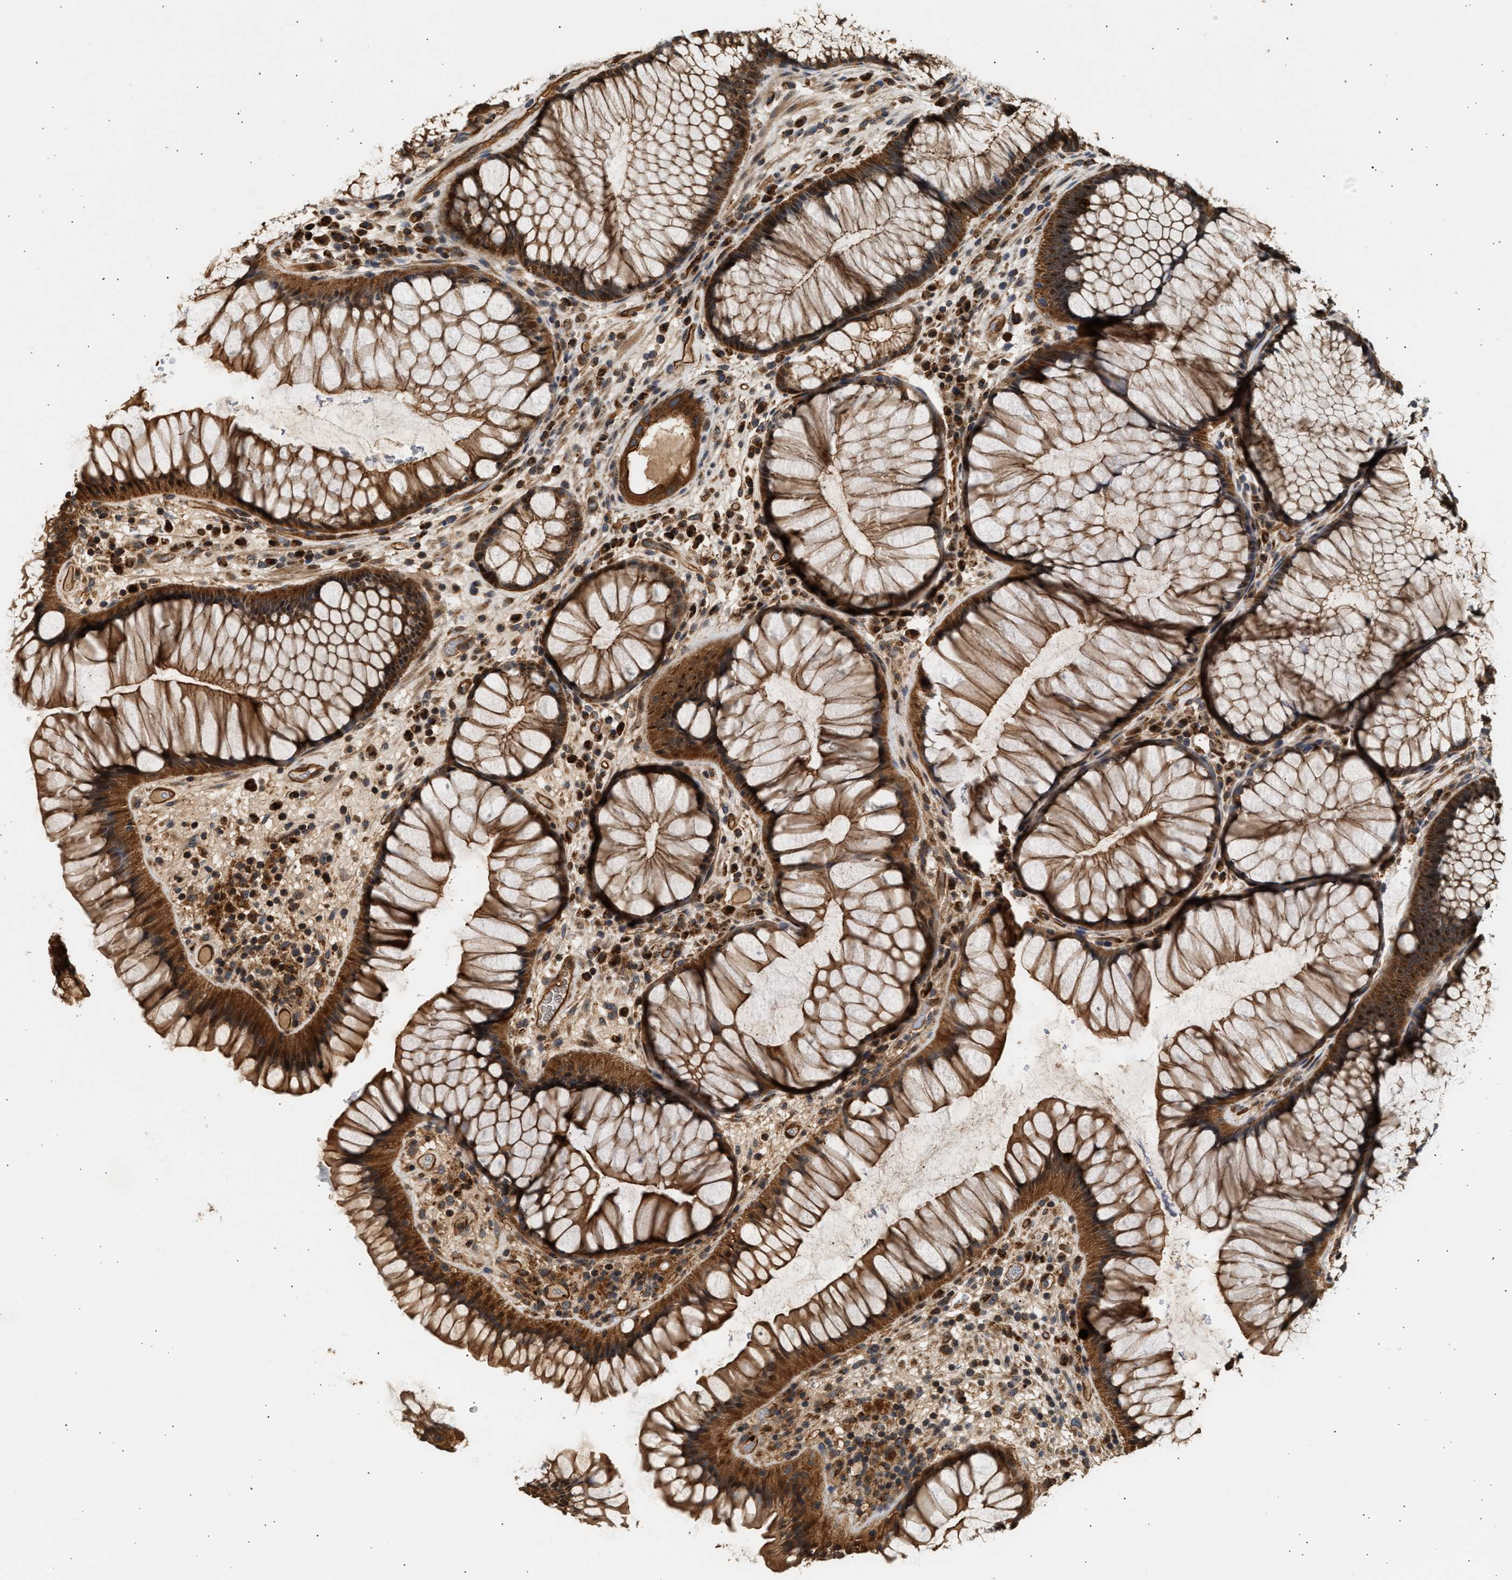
{"staining": {"intensity": "strong", "quantity": ">75%", "location": "cytoplasmic/membranous"}, "tissue": "rectum", "cell_type": "Glandular cells", "image_type": "normal", "snomed": [{"axis": "morphology", "description": "Normal tissue, NOS"}, {"axis": "topography", "description": "Rectum"}], "caption": "A brown stain labels strong cytoplasmic/membranous staining of a protein in glandular cells of benign rectum.", "gene": "DUSP14", "patient": {"sex": "male", "age": 51}}